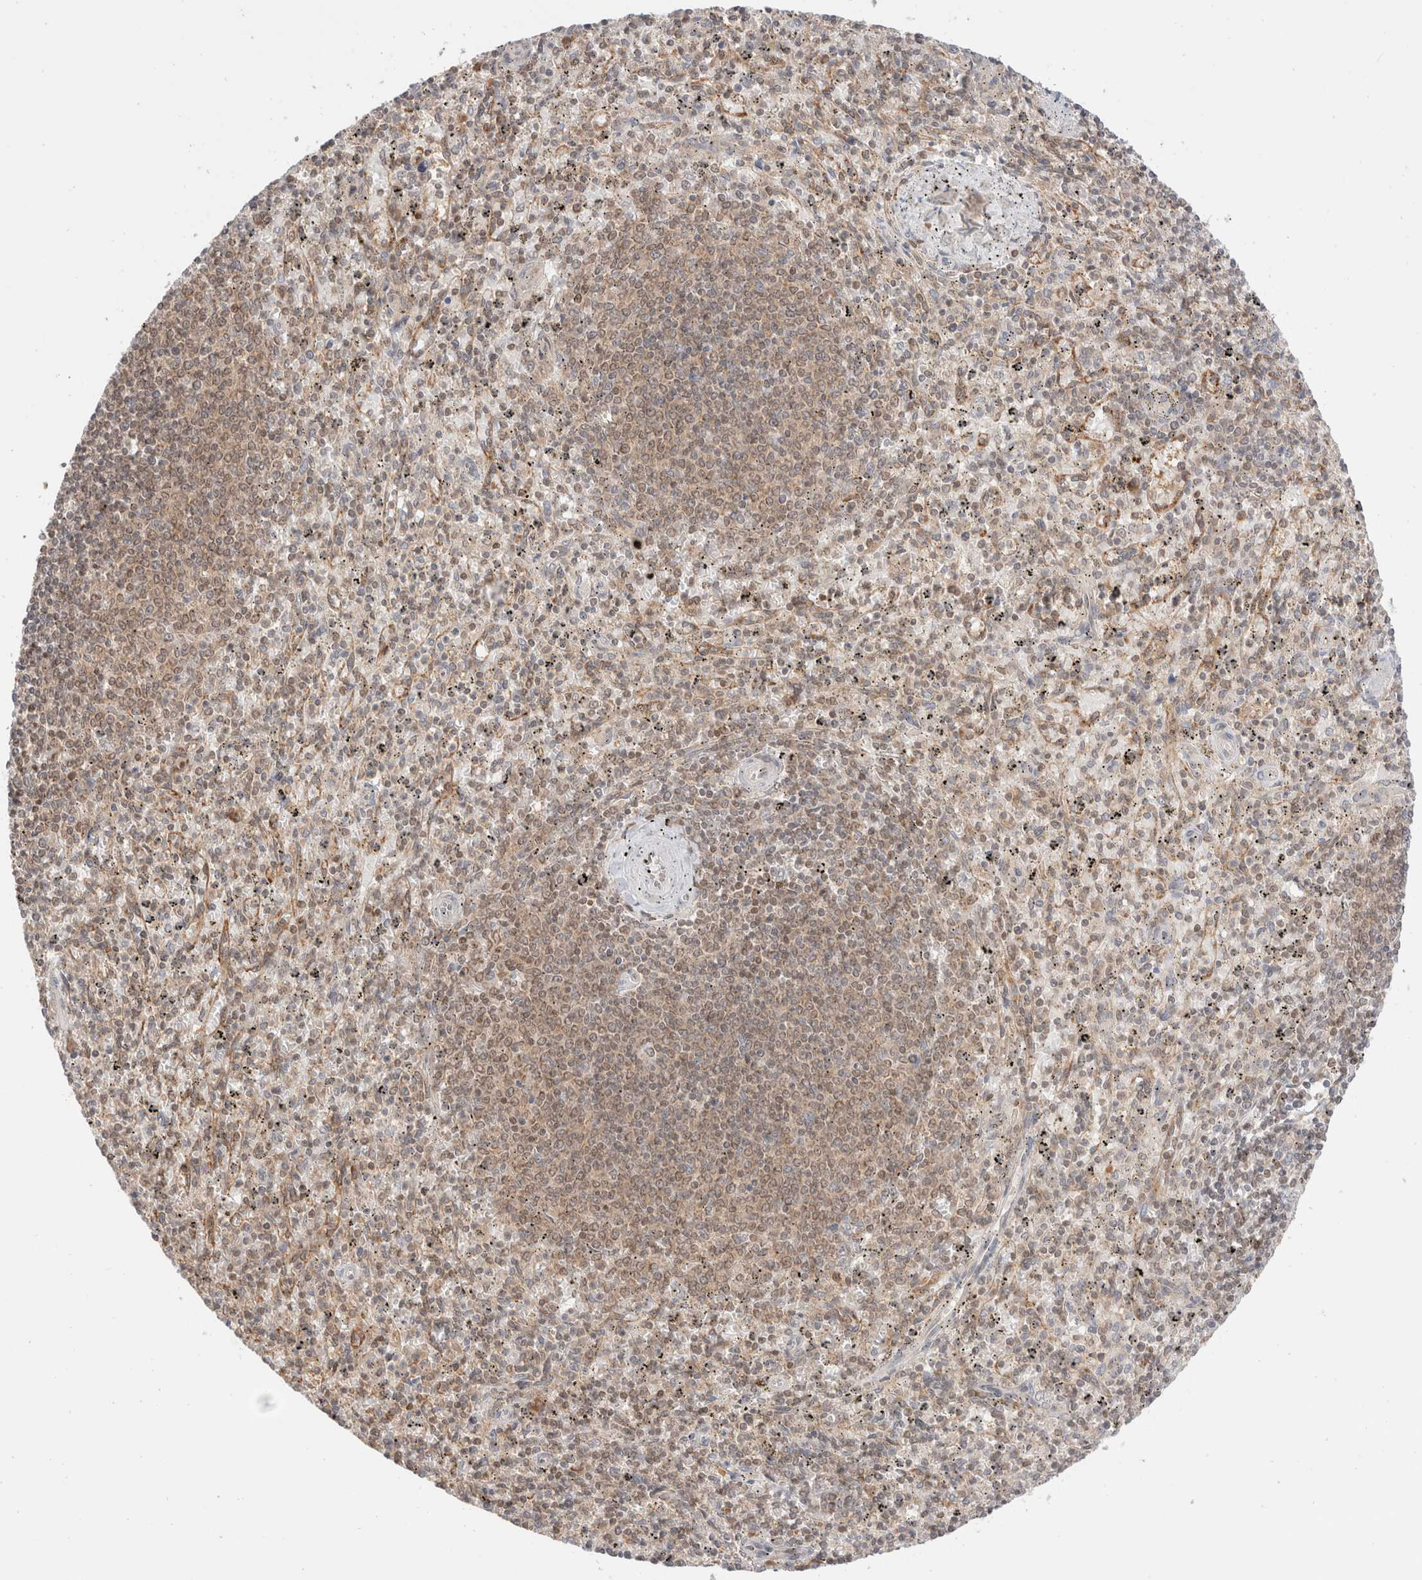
{"staining": {"intensity": "weak", "quantity": "25%-75%", "location": "cytoplasmic/membranous"}, "tissue": "spleen", "cell_type": "Cells in red pulp", "image_type": "normal", "snomed": [{"axis": "morphology", "description": "Normal tissue, NOS"}, {"axis": "topography", "description": "Spleen"}], "caption": "Immunohistochemical staining of benign spleen demonstrates weak cytoplasmic/membranous protein positivity in about 25%-75% of cells in red pulp. (brown staining indicates protein expression, while blue staining denotes nuclei).", "gene": "XKR4", "patient": {"sex": "male", "age": 72}}